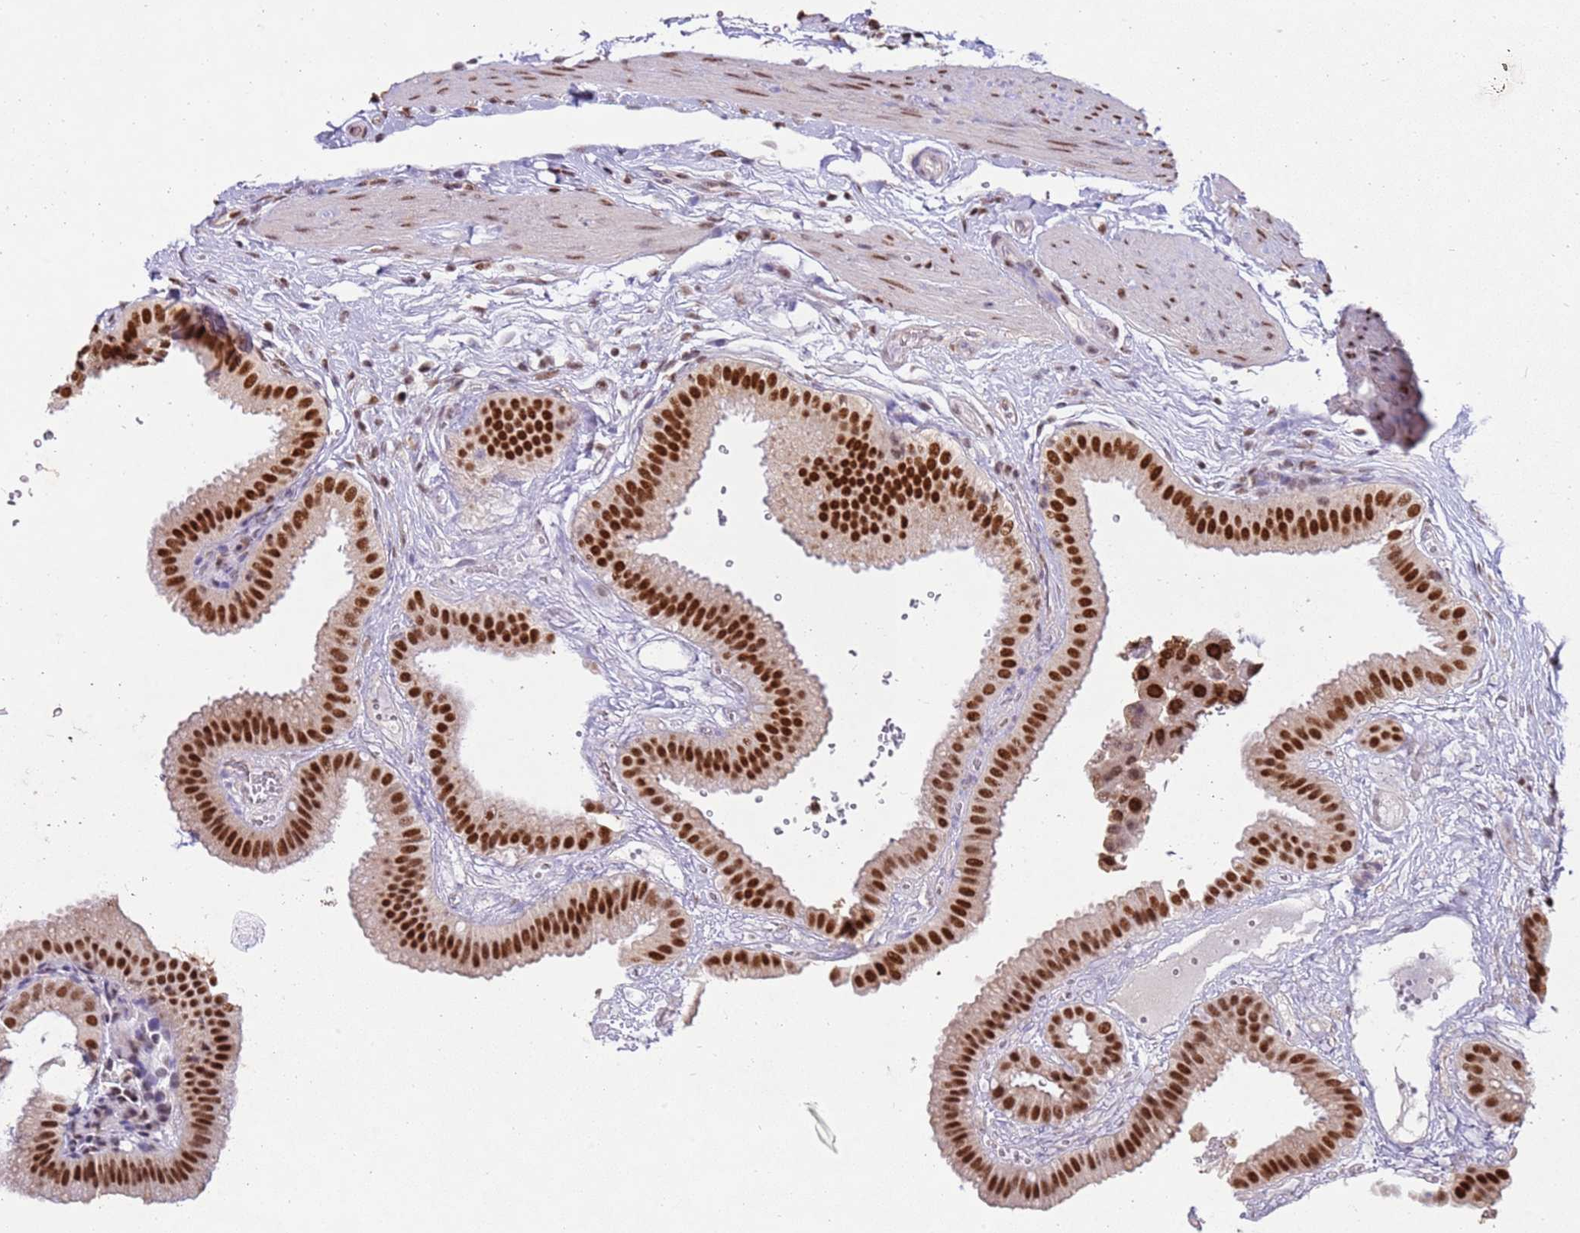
{"staining": {"intensity": "strong", "quantity": ">75%", "location": "nuclear"}, "tissue": "gallbladder", "cell_type": "Glandular cells", "image_type": "normal", "snomed": [{"axis": "morphology", "description": "Normal tissue, NOS"}, {"axis": "topography", "description": "Gallbladder"}], "caption": "Gallbladder stained with DAB (3,3'-diaminobenzidine) immunohistochemistry reveals high levels of strong nuclear staining in about >75% of glandular cells.", "gene": "ESF1", "patient": {"sex": "female", "age": 61}}